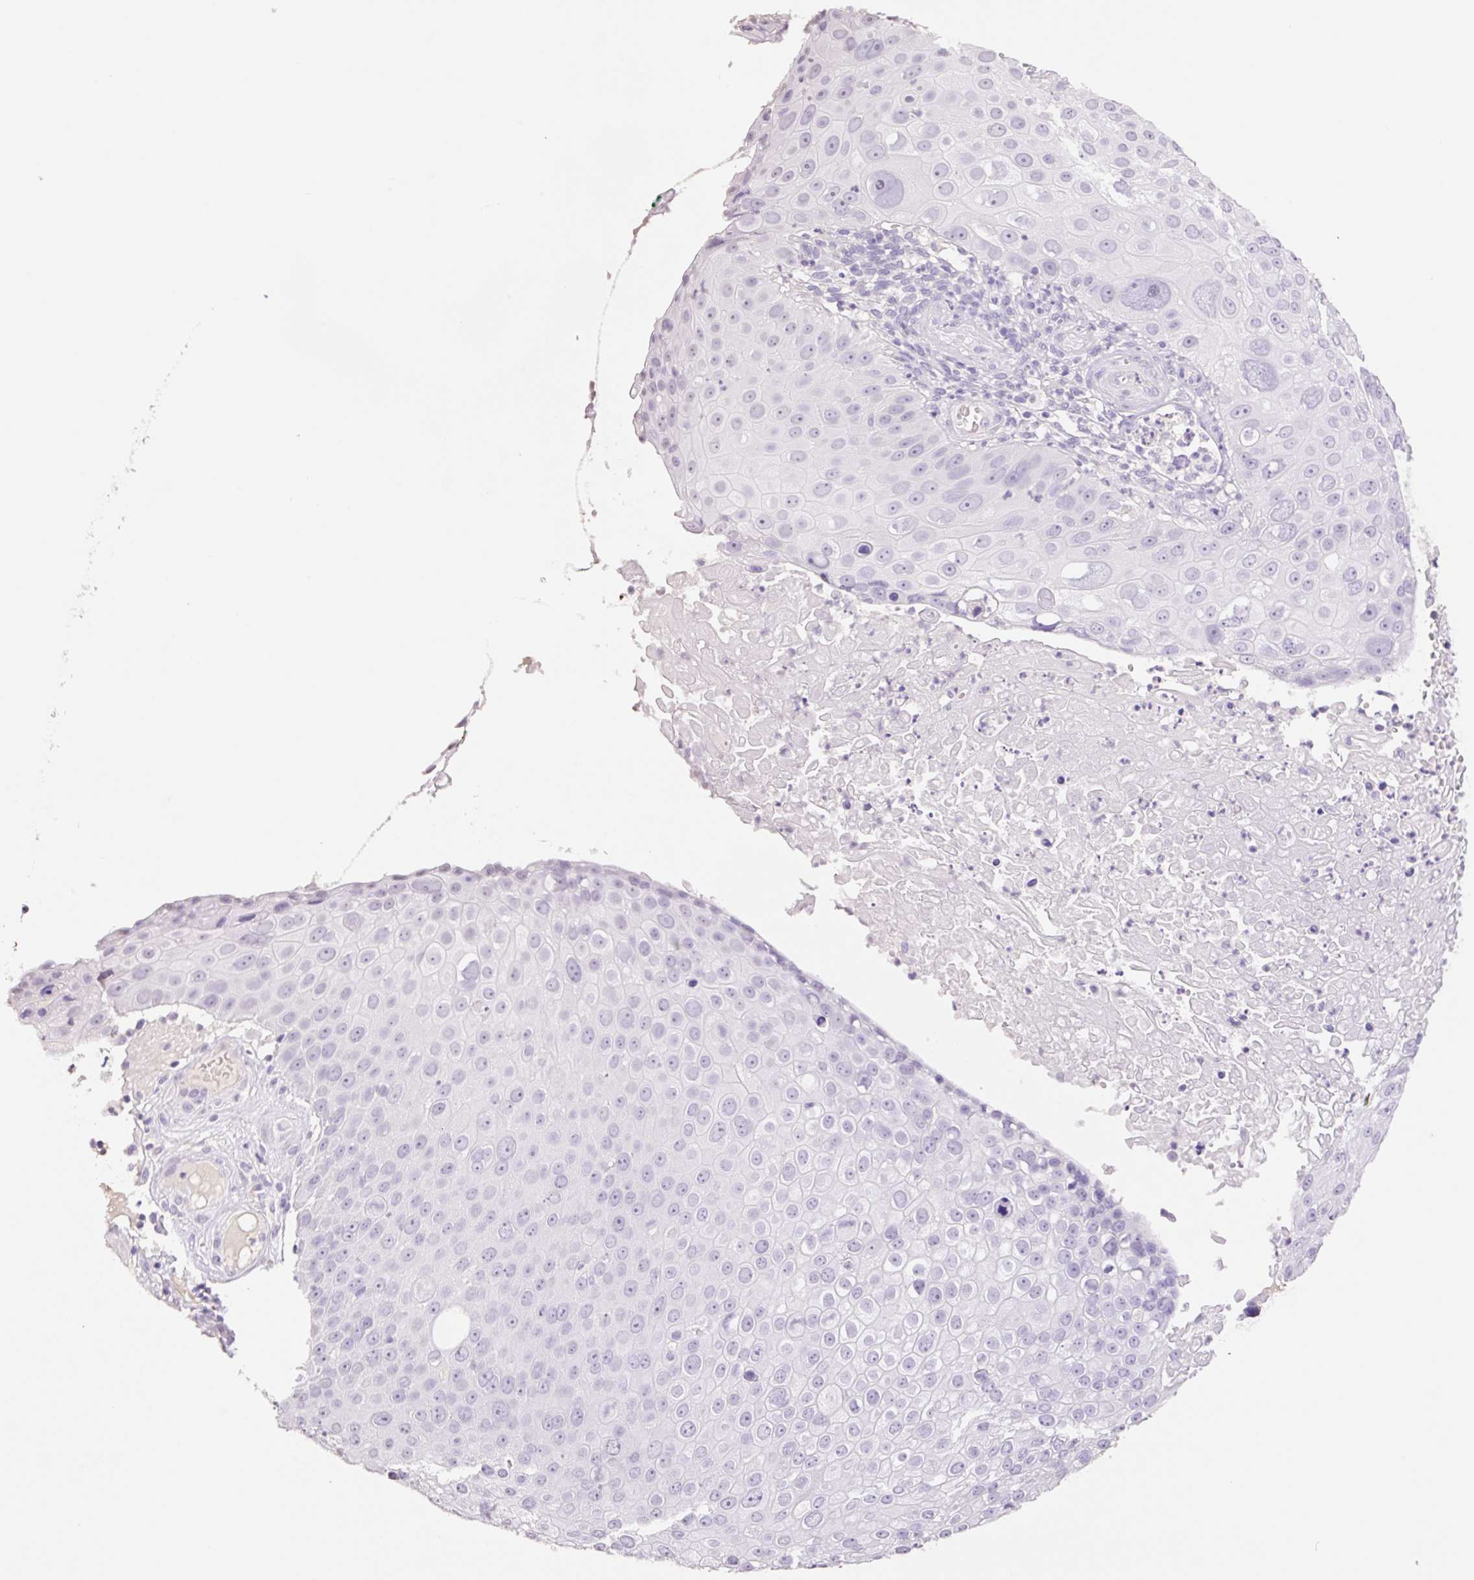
{"staining": {"intensity": "negative", "quantity": "none", "location": "none"}, "tissue": "skin cancer", "cell_type": "Tumor cells", "image_type": "cancer", "snomed": [{"axis": "morphology", "description": "Squamous cell carcinoma, NOS"}, {"axis": "topography", "description": "Skin"}], "caption": "Protein analysis of squamous cell carcinoma (skin) demonstrates no significant positivity in tumor cells. (DAB (3,3'-diaminobenzidine) immunohistochemistry (IHC), high magnification).", "gene": "HCRTR2", "patient": {"sex": "male", "age": 71}}